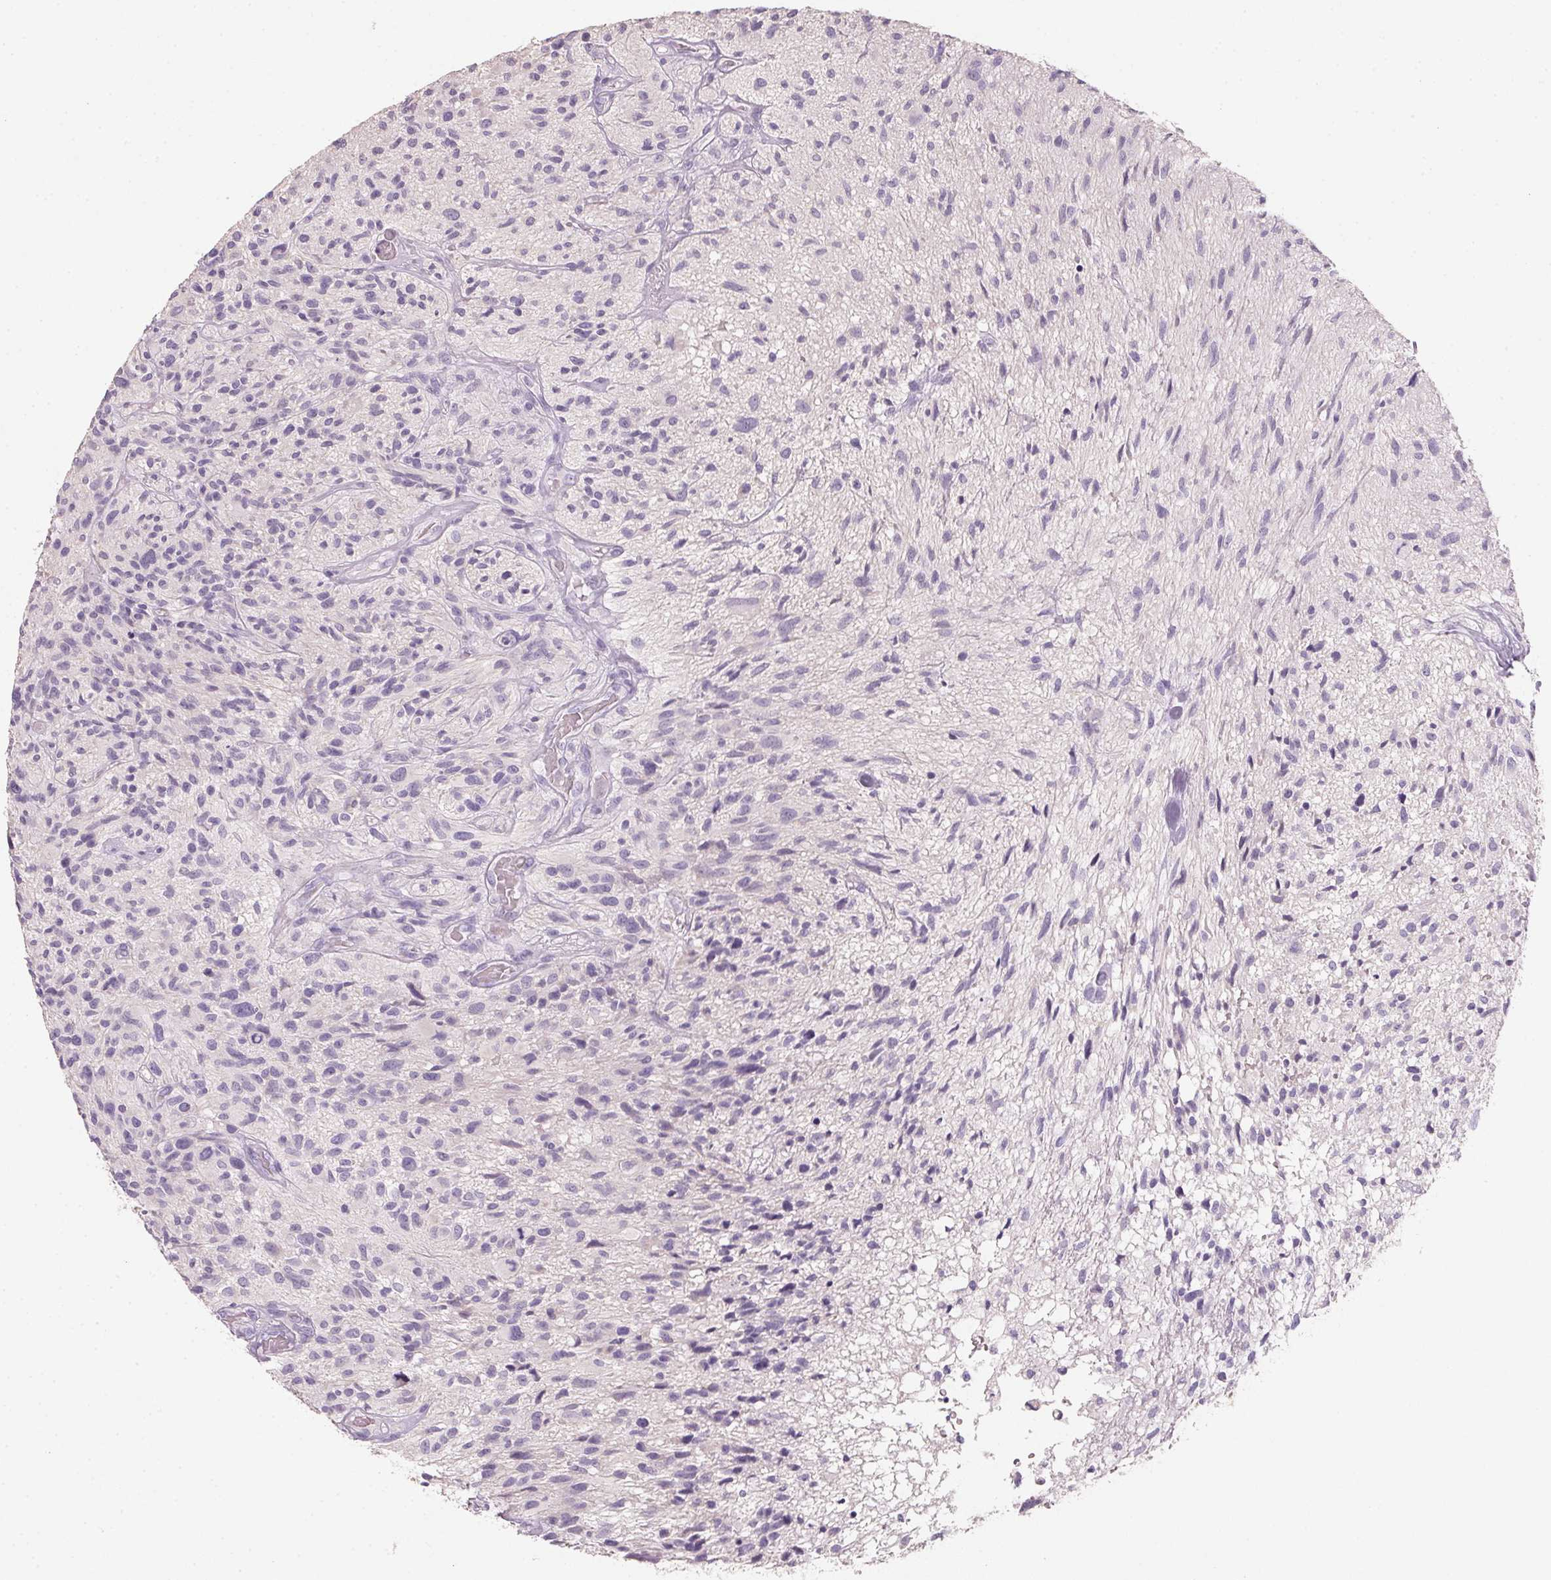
{"staining": {"intensity": "negative", "quantity": "none", "location": "none"}, "tissue": "glioma", "cell_type": "Tumor cells", "image_type": "cancer", "snomed": [{"axis": "morphology", "description": "Glioma, malignant, High grade"}, {"axis": "topography", "description": "Brain"}], "caption": "The histopathology image reveals no staining of tumor cells in glioma. (Immunohistochemistry (ihc), brightfield microscopy, high magnification).", "gene": "HSD17B1", "patient": {"sex": "male", "age": 75}}